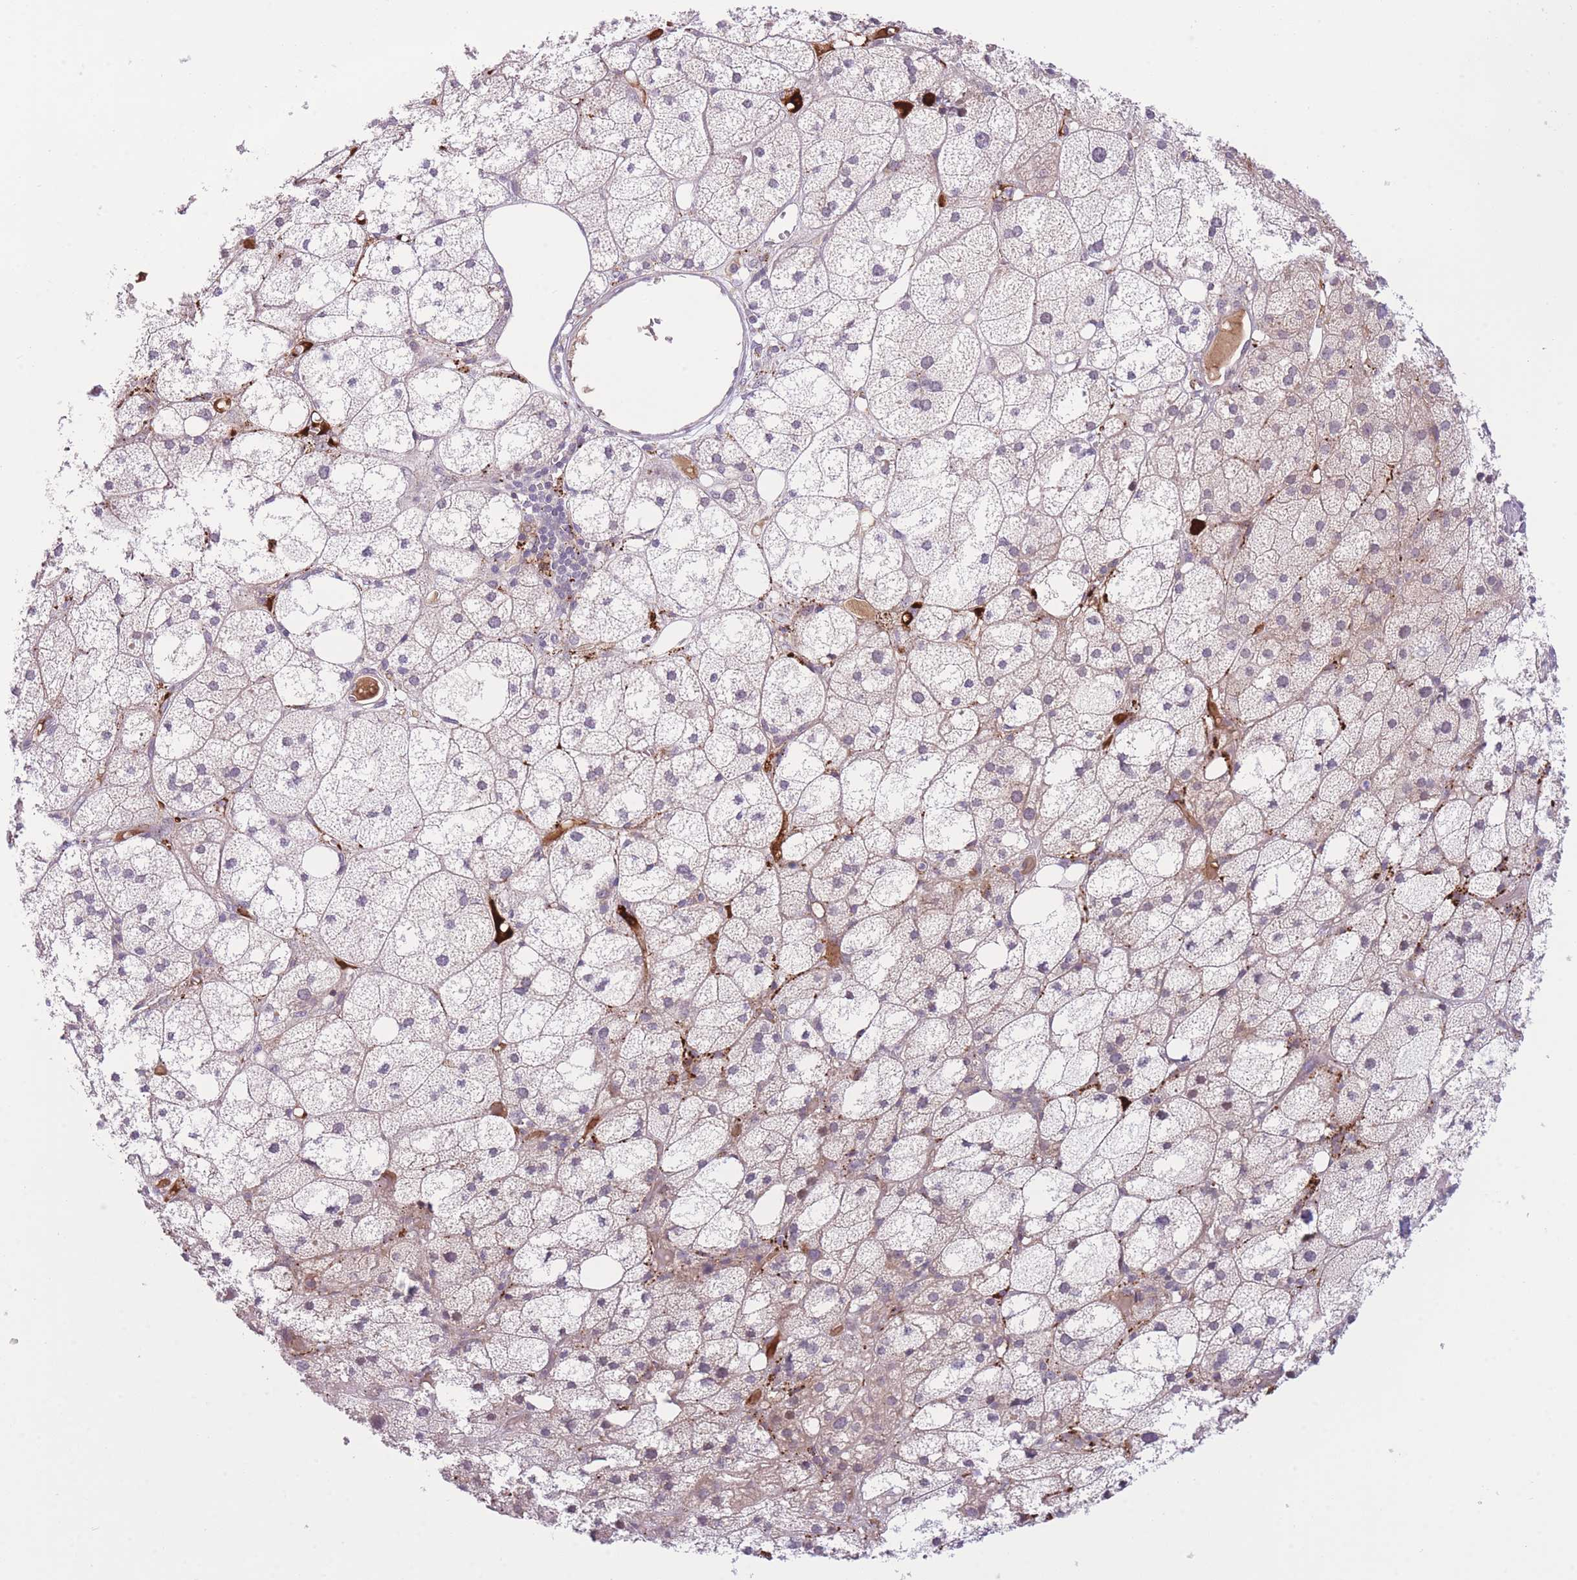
{"staining": {"intensity": "moderate", "quantity": "<25%", "location": "cytoplasmic/membranous"}, "tissue": "adrenal gland", "cell_type": "Glandular cells", "image_type": "normal", "snomed": [{"axis": "morphology", "description": "Normal tissue, NOS"}, {"axis": "topography", "description": "Adrenal gland"}], "caption": "Immunohistochemical staining of benign adrenal gland reveals low levels of moderate cytoplasmic/membranous staining in about <25% of glandular cells. The staining is performed using DAB brown chromogen to label protein expression. The nuclei are counter-stained blue using hematoxylin.", "gene": "CDC25B", "patient": {"sex": "female", "age": 61}}